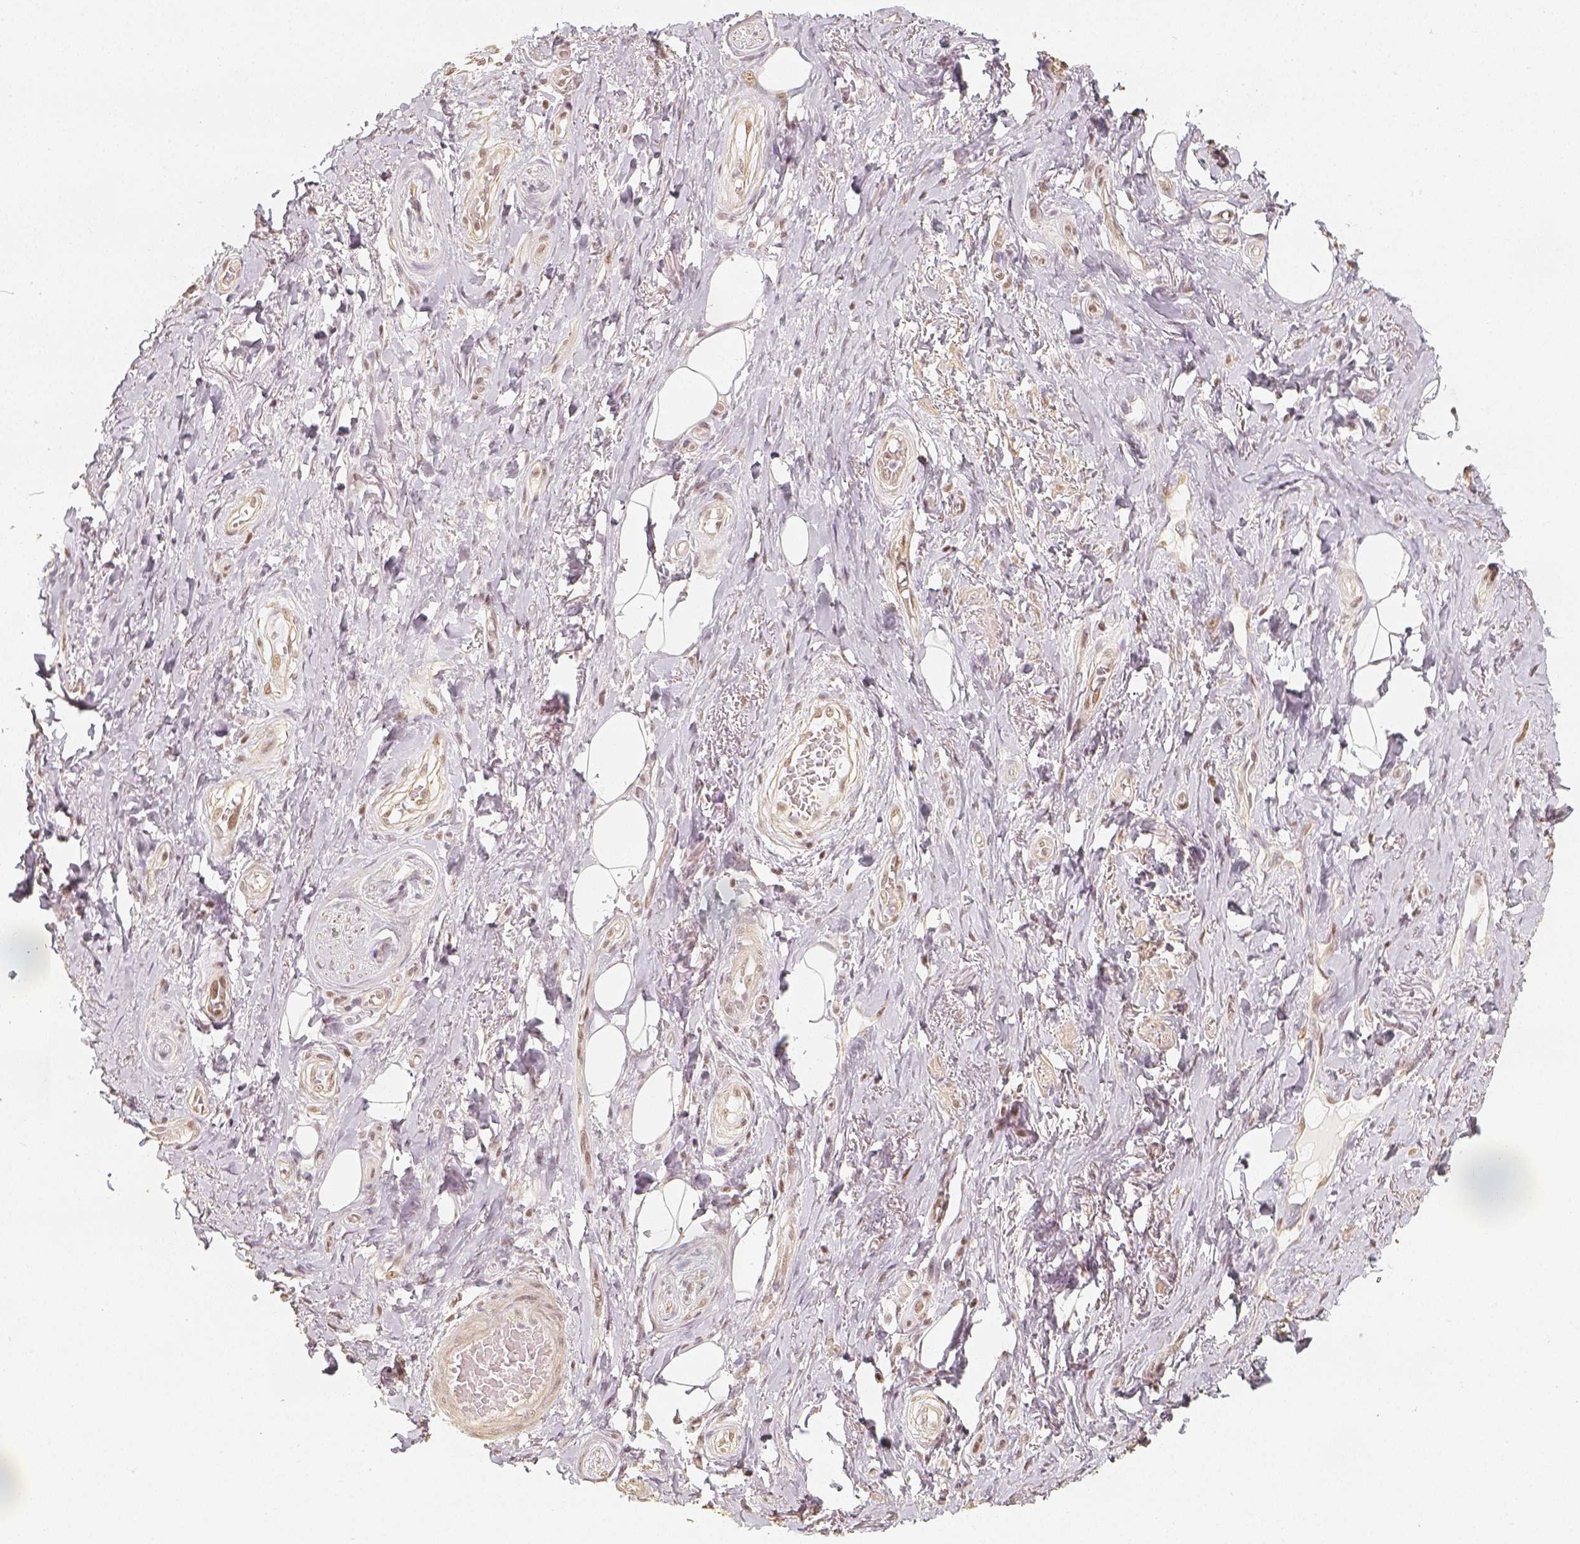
{"staining": {"intensity": "negative", "quantity": "none", "location": "none"}, "tissue": "adipose tissue", "cell_type": "Adipocytes", "image_type": "normal", "snomed": [{"axis": "morphology", "description": "Normal tissue, NOS"}, {"axis": "topography", "description": "Anal"}, {"axis": "topography", "description": "Peripheral nerve tissue"}], "caption": "The immunohistochemistry image has no significant staining in adipocytes of adipose tissue. The staining is performed using DAB (3,3'-diaminobenzidine) brown chromogen with nuclei counter-stained in using hematoxylin.", "gene": "HDAC1", "patient": {"sex": "male", "age": 53}}